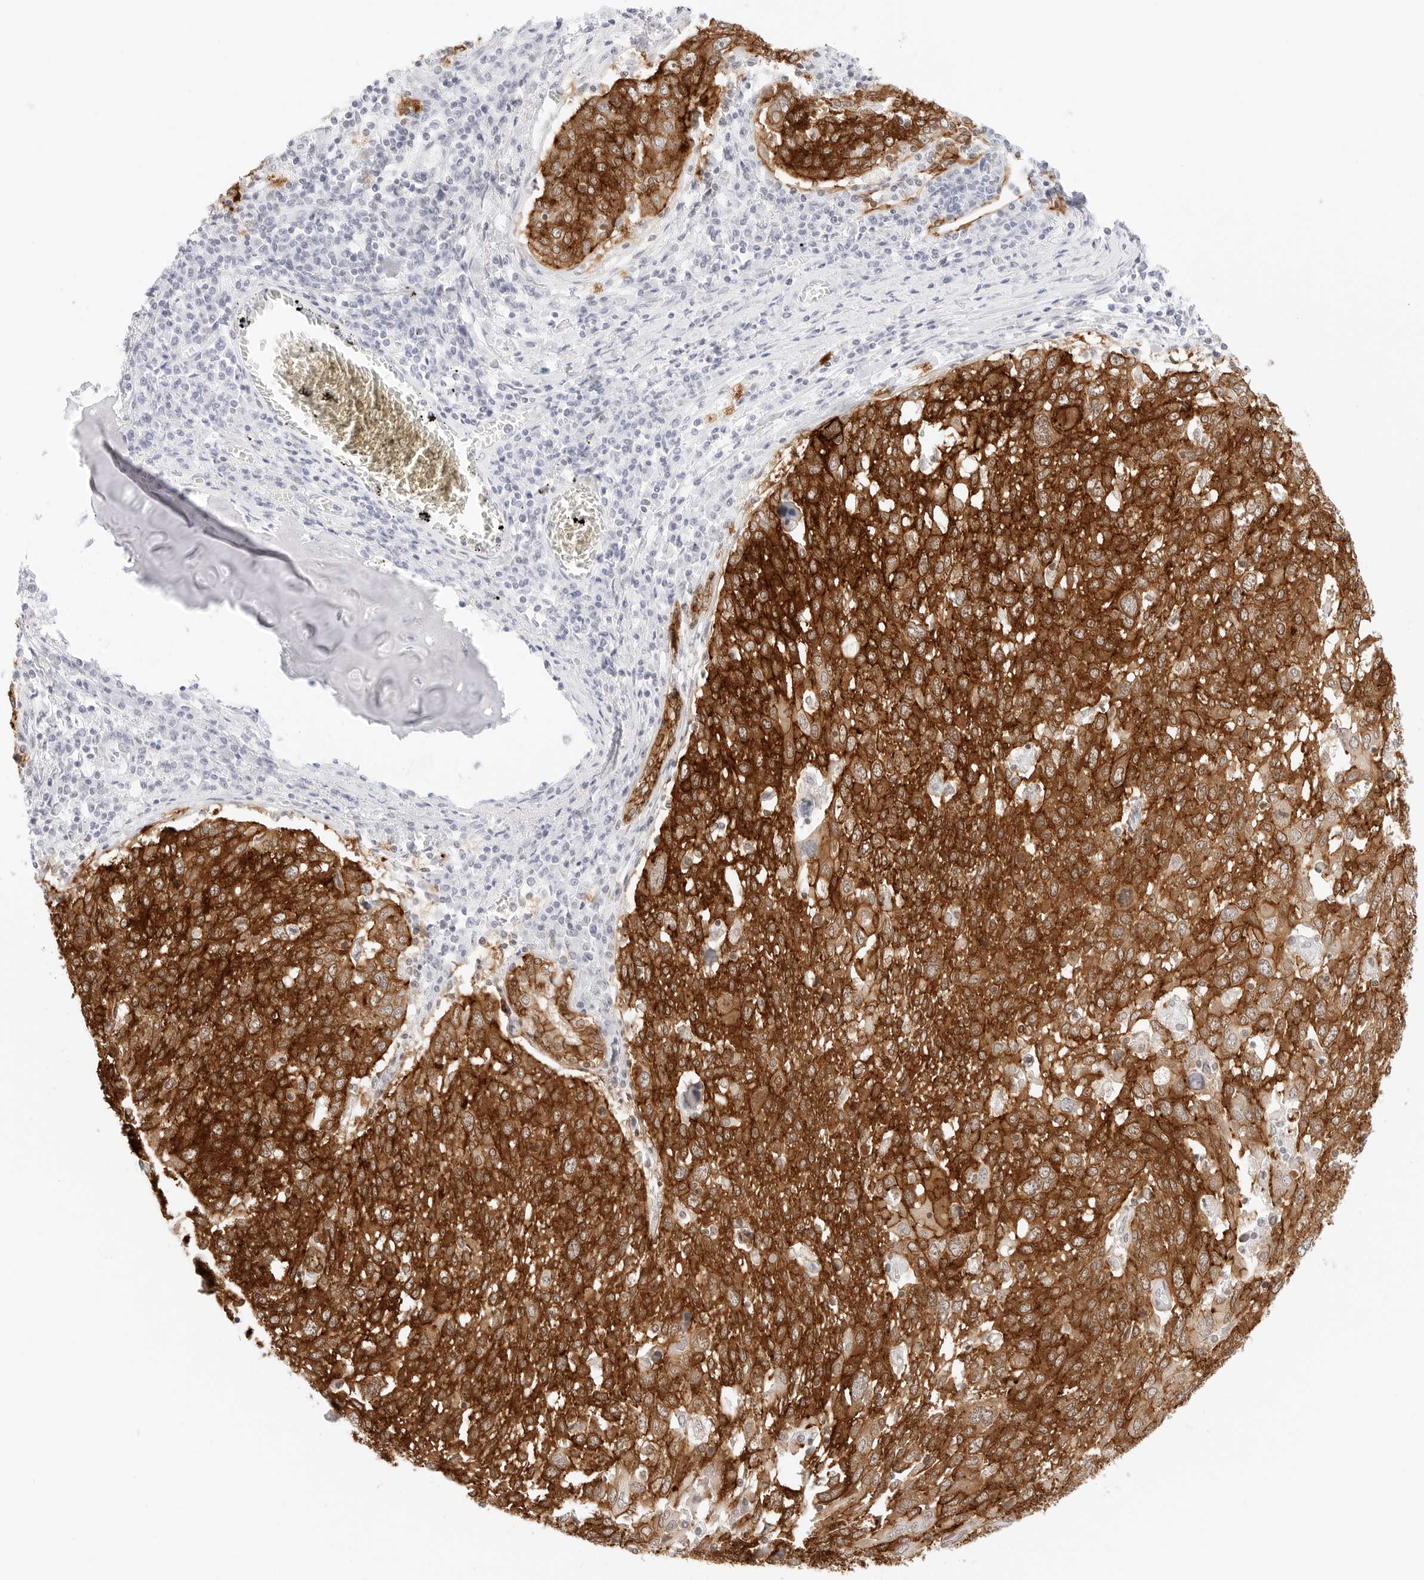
{"staining": {"intensity": "strong", "quantity": ">75%", "location": "cytoplasmic/membranous"}, "tissue": "lung cancer", "cell_type": "Tumor cells", "image_type": "cancer", "snomed": [{"axis": "morphology", "description": "Squamous cell carcinoma, NOS"}, {"axis": "topography", "description": "Lung"}], "caption": "DAB (3,3'-diaminobenzidine) immunohistochemical staining of human lung cancer reveals strong cytoplasmic/membranous protein positivity in about >75% of tumor cells. The staining was performed using DAB (3,3'-diaminobenzidine), with brown indicating positive protein expression. Nuclei are stained blue with hematoxylin.", "gene": "CDH1", "patient": {"sex": "male", "age": 65}}